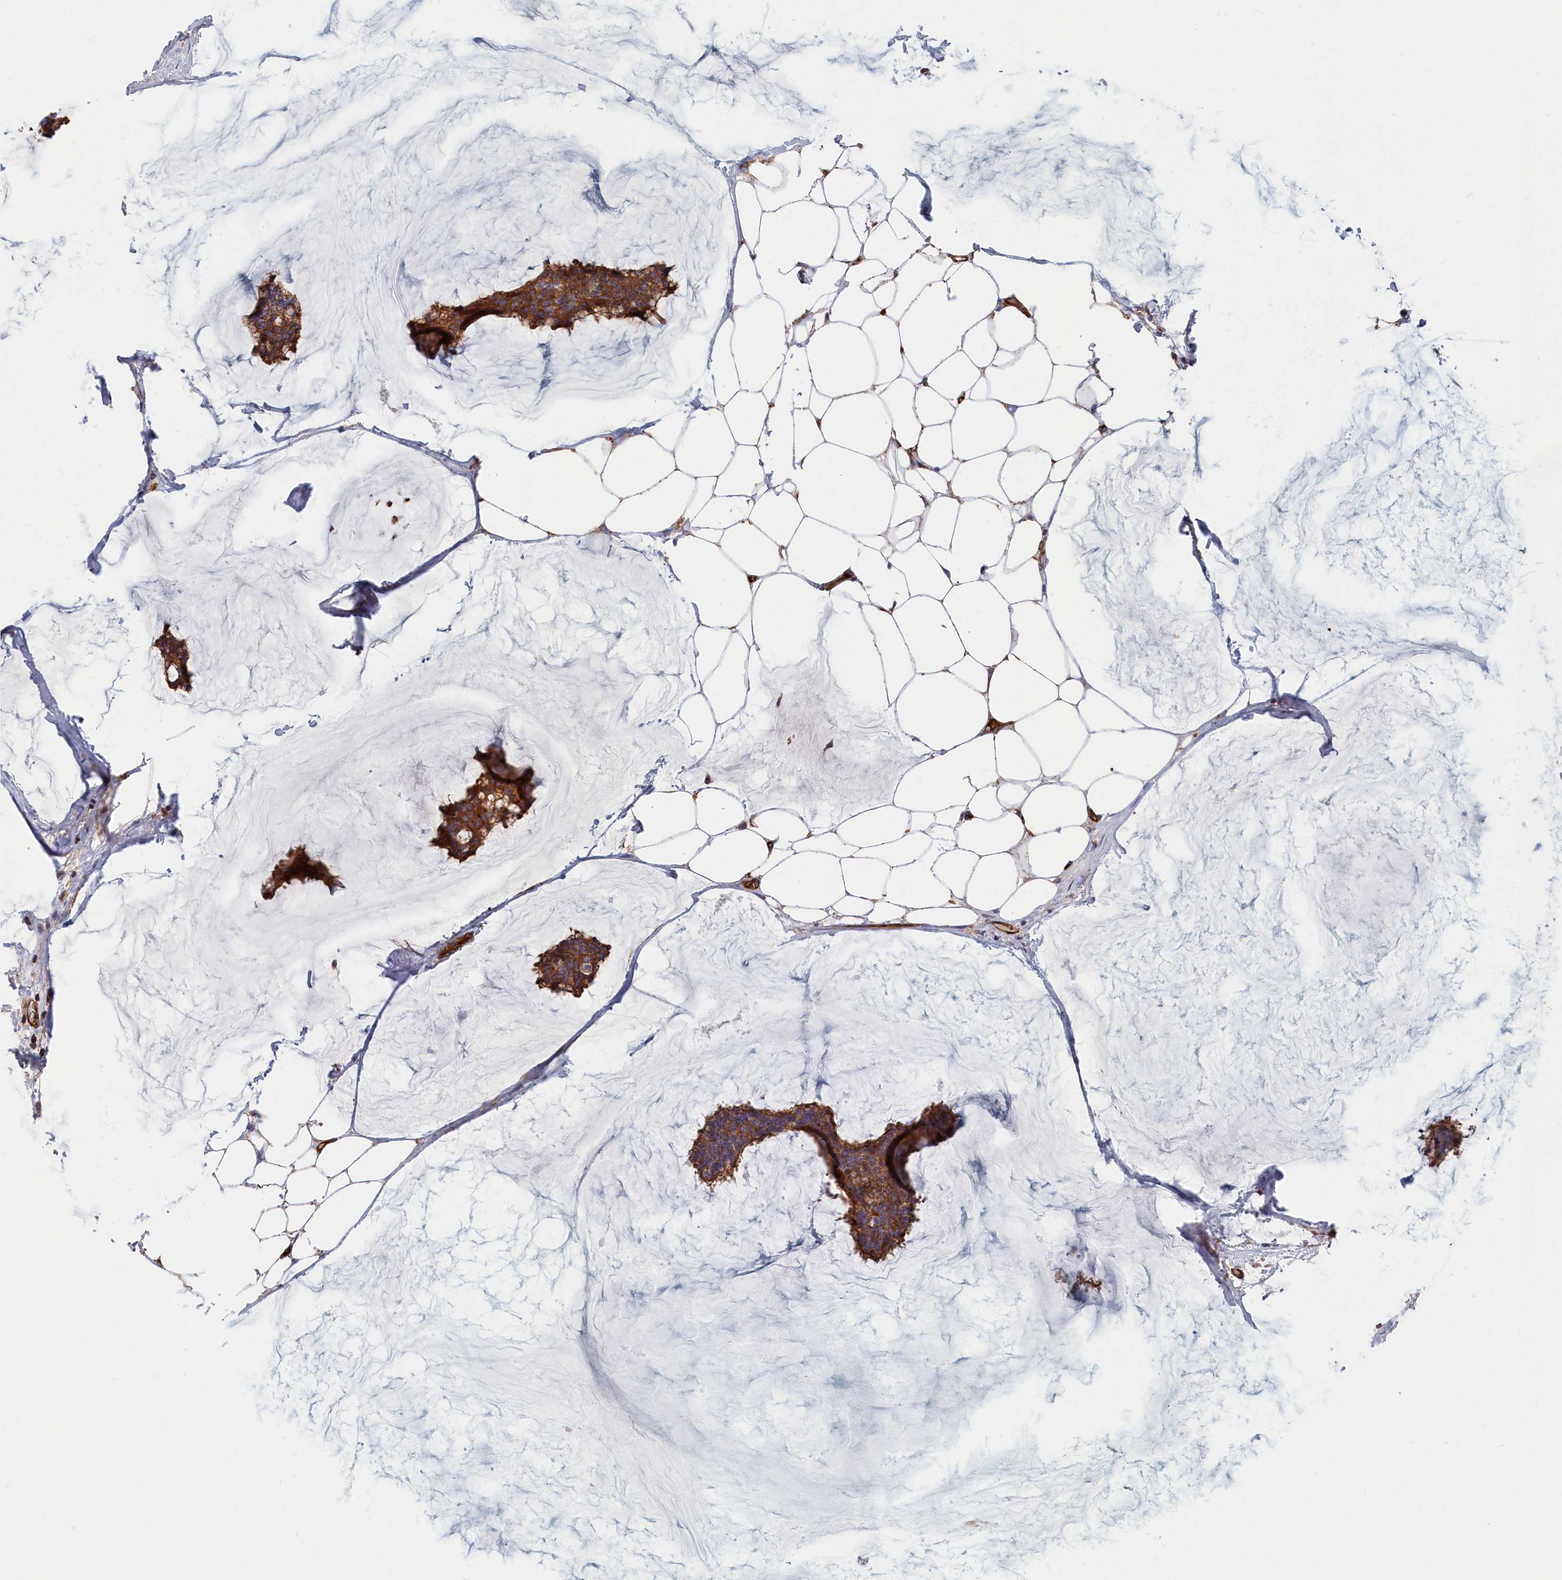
{"staining": {"intensity": "strong", "quantity": ">75%", "location": "cytoplasmic/membranous"}, "tissue": "breast cancer", "cell_type": "Tumor cells", "image_type": "cancer", "snomed": [{"axis": "morphology", "description": "Duct carcinoma"}, {"axis": "topography", "description": "Breast"}], "caption": "Tumor cells display strong cytoplasmic/membranous positivity in about >75% of cells in breast cancer (infiltrating ductal carcinoma).", "gene": "LDHD", "patient": {"sex": "female", "age": 93}}